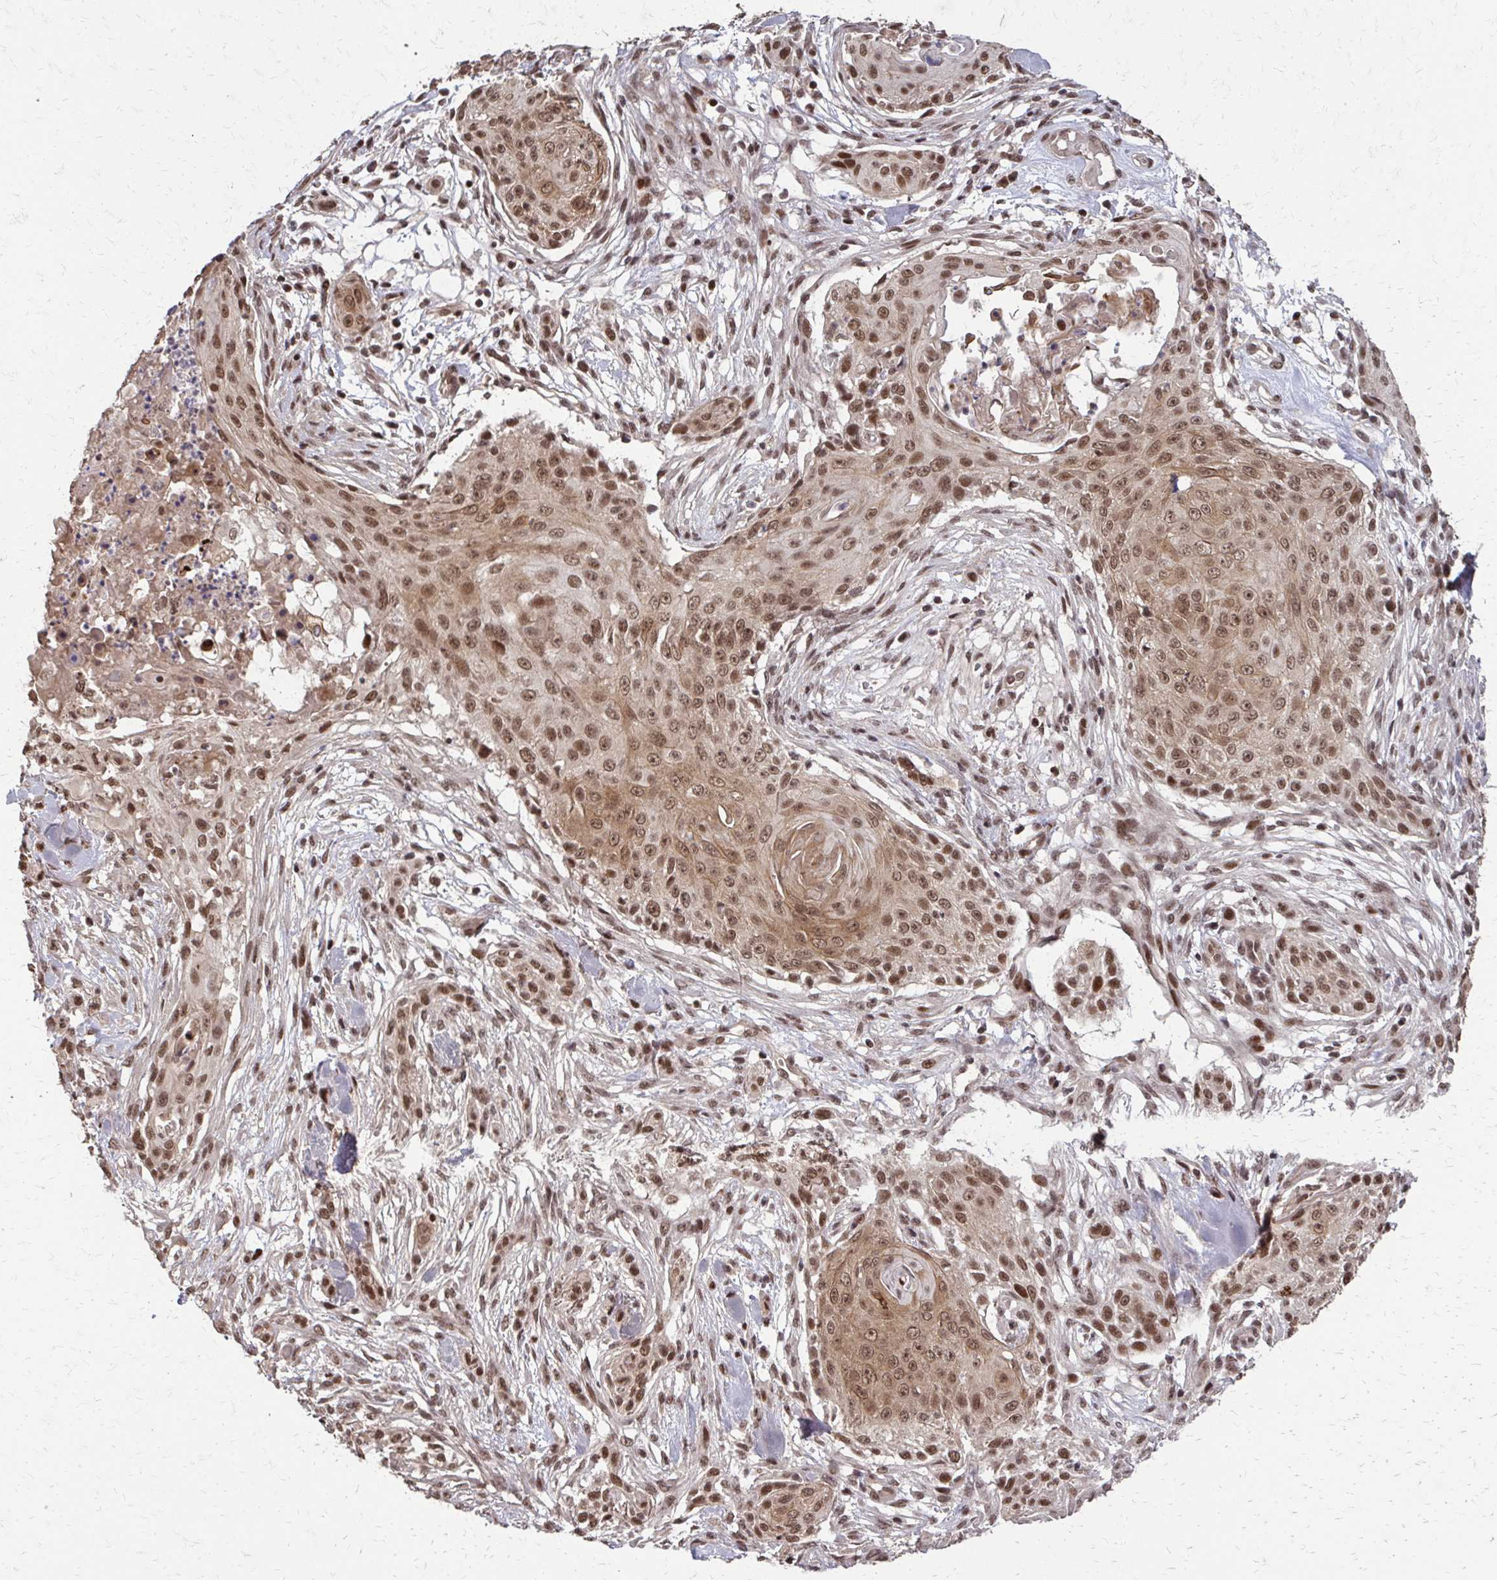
{"staining": {"intensity": "moderate", "quantity": ">75%", "location": "nuclear"}, "tissue": "skin cancer", "cell_type": "Tumor cells", "image_type": "cancer", "snomed": [{"axis": "morphology", "description": "Squamous cell carcinoma, NOS"}, {"axis": "topography", "description": "Skin"}], "caption": "Protein expression by IHC exhibits moderate nuclear positivity in approximately >75% of tumor cells in skin cancer (squamous cell carcinoma). The staining was performed using DAB to visualize the protein expression in brown, while the nuclei were stained in blue with hematoxylin (Magnification: 20x).", "gene": "SS18", "patient": {"sex": "female", "age": 59}}